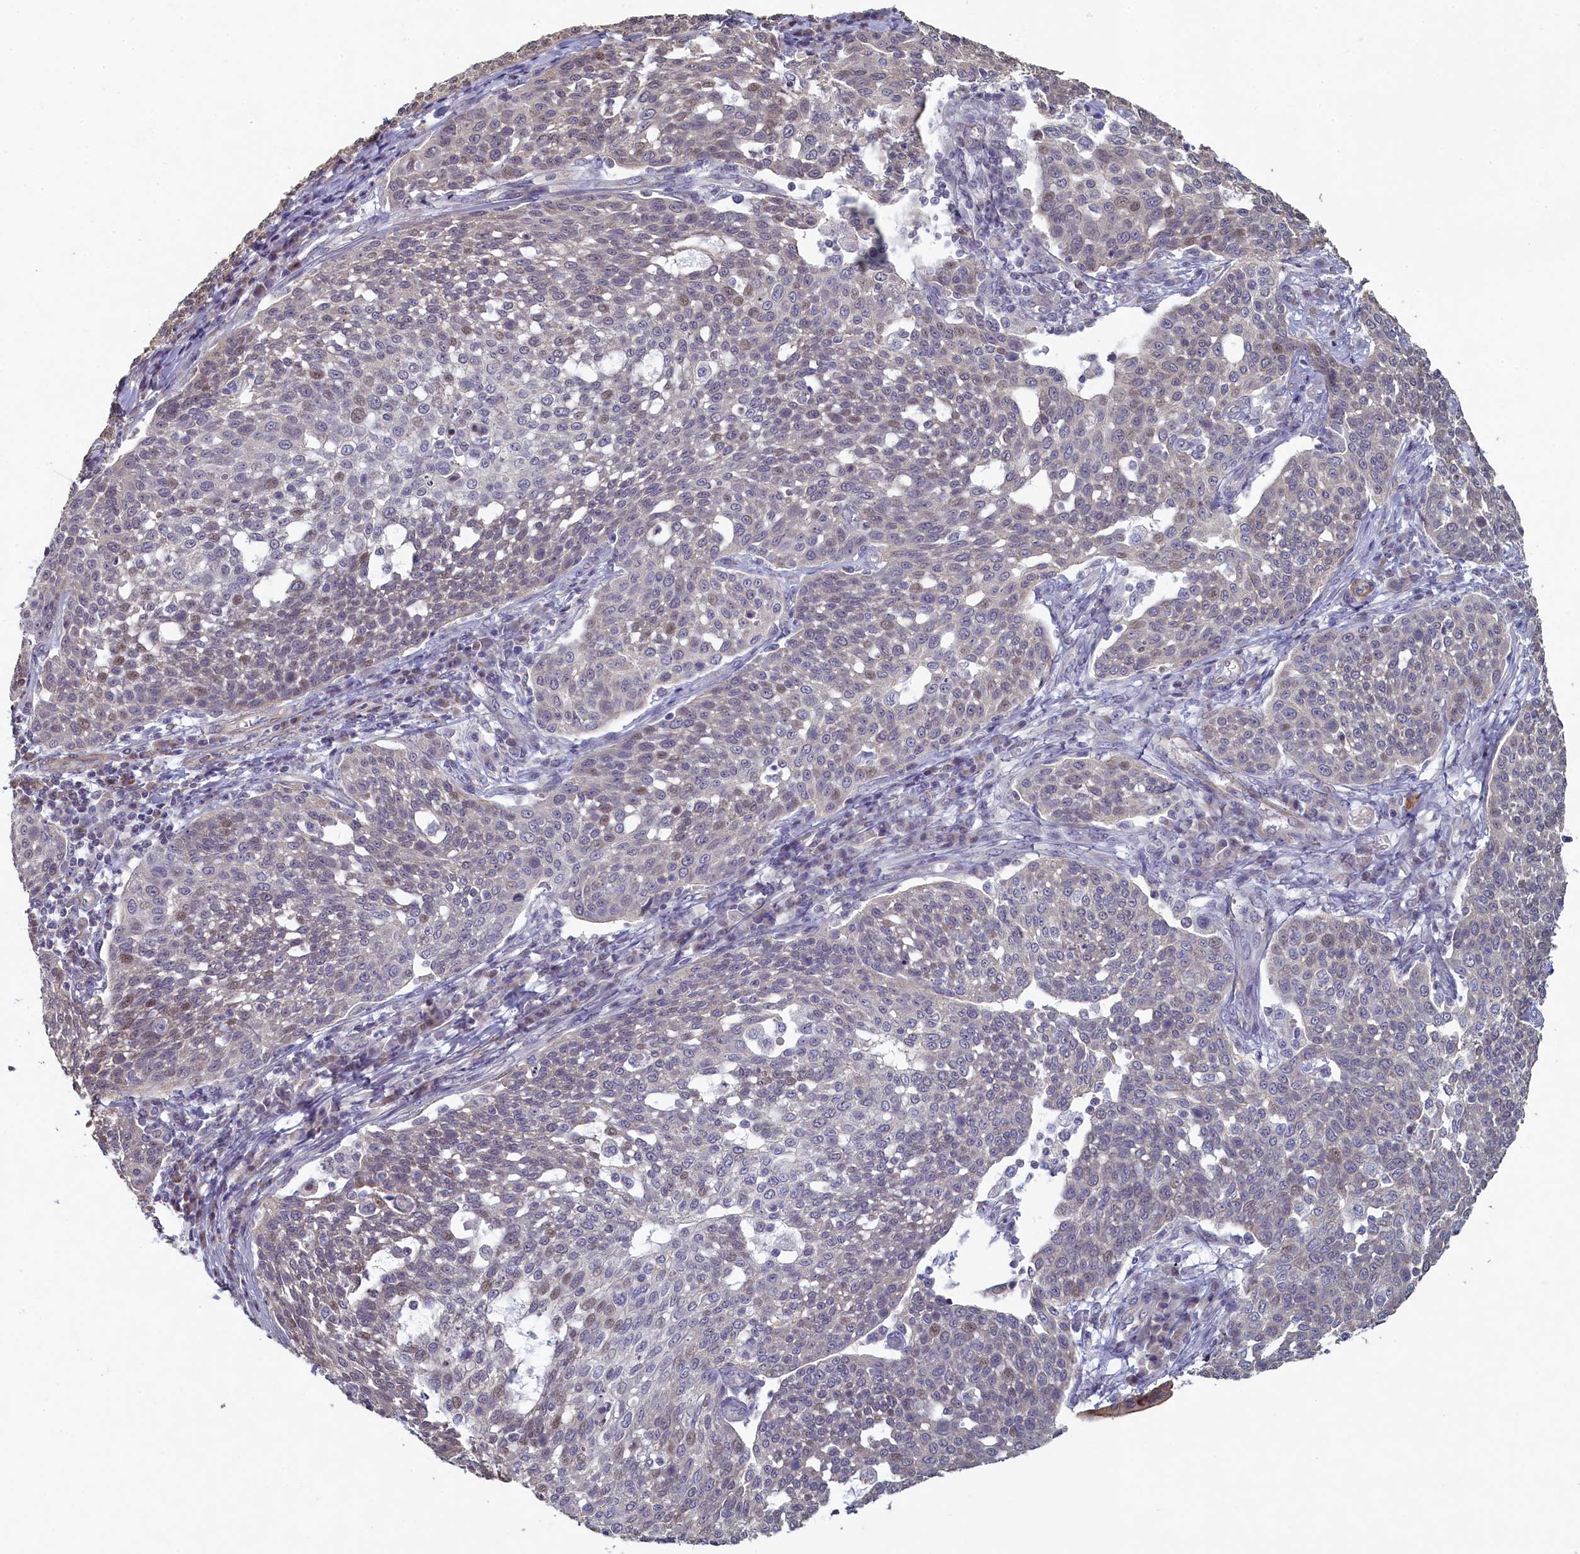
{"staining": {"intensity": "weak", "quantity": "<25%", "location": "nuclear"}, "tissue": "cervical cancer", "cell_type": "Tumor cells", "image_type": "cancer", "snomed": [{"axis": "morphology", "description": "Squamous cell carcinoma, NOS"}, {"axis": "topography", "description": "Cervix"}], "caption": "High power microscopy micrograph of an immunohistochemistry micrograph of squamous cell carcinoma (cervical), revealing no significant positivity in tumor cells.", "gene": "DIXDC1", "patient": {"sex": "female", "age": 34}}